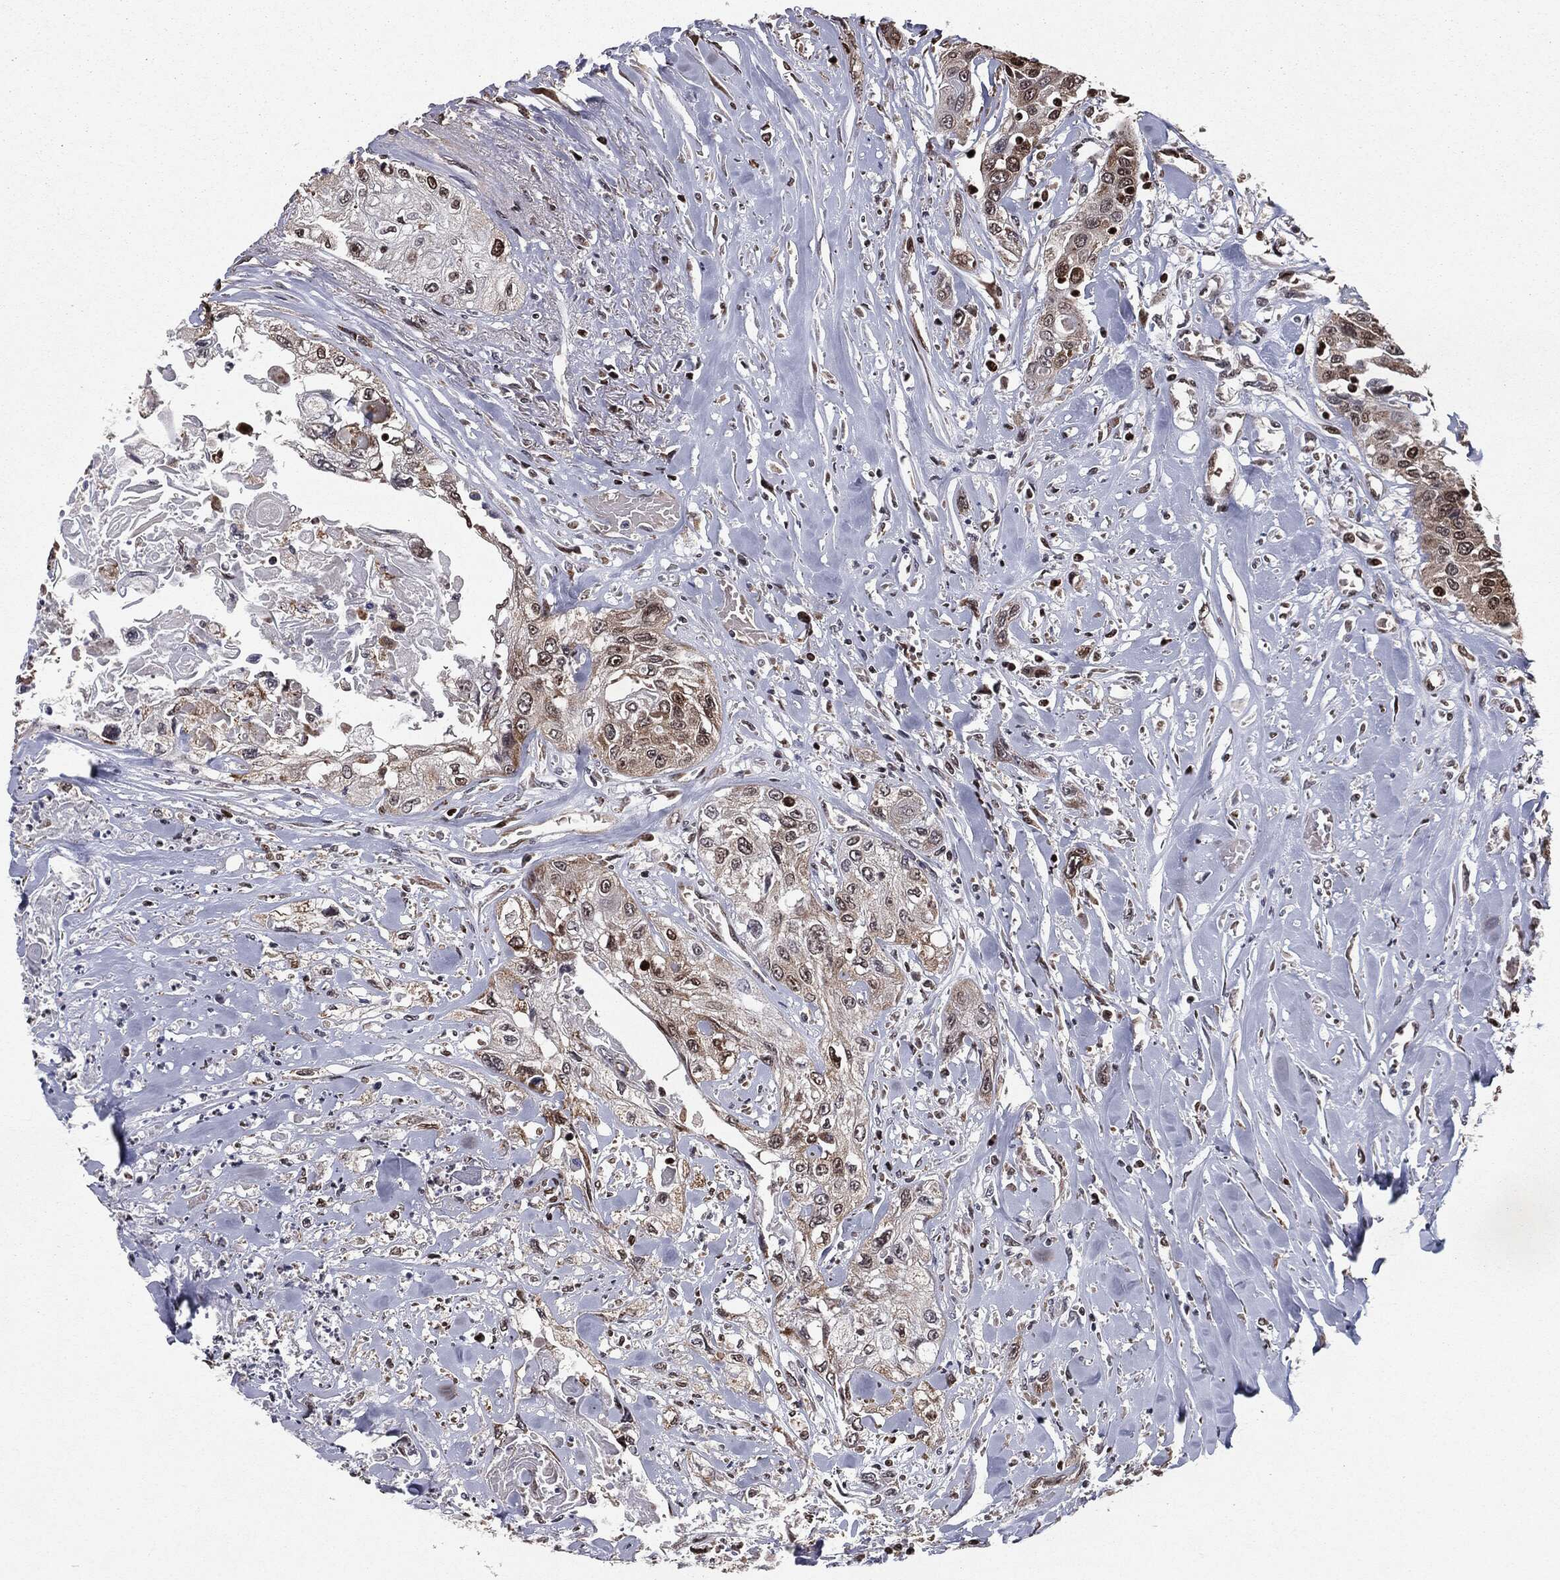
{"staining": {"intensity": "moderate", "quantity": "<25%", "location": "cytoplasmic/membranous,nuclear"}, "tissue": "head and neck cancer", "cell_type": "Tumor cells", "image_type": "cancer", "snomed": [{"axis": "morphology", "description": "Normal tissue, NOS"}, {"axis": "morphology", "description": "Squamous cell carcinoma, NOS"}, {"axis": "topography", "description": "Oral tissue"}, {"axis": "topography", "description": "Peripheral nerve tissue"}, {"axis": "topography", "description": "Head-Neck"}], "caption": "Immunohistochemistry (IHC) histopathology image of neoplastic tissue: head and neck cancer (squamous cell carcinoma) stained using immunohistochemistry (IHC) displays low levels of moderate protein expression localized specifically in the cytoplasmic/membranous and nuclear of tumor cells, appearing as a cytoplasmic/membranous and nuclear brown color.", "gene": "CHCHD2", "patient": {"sex": "female", "age": 59}}